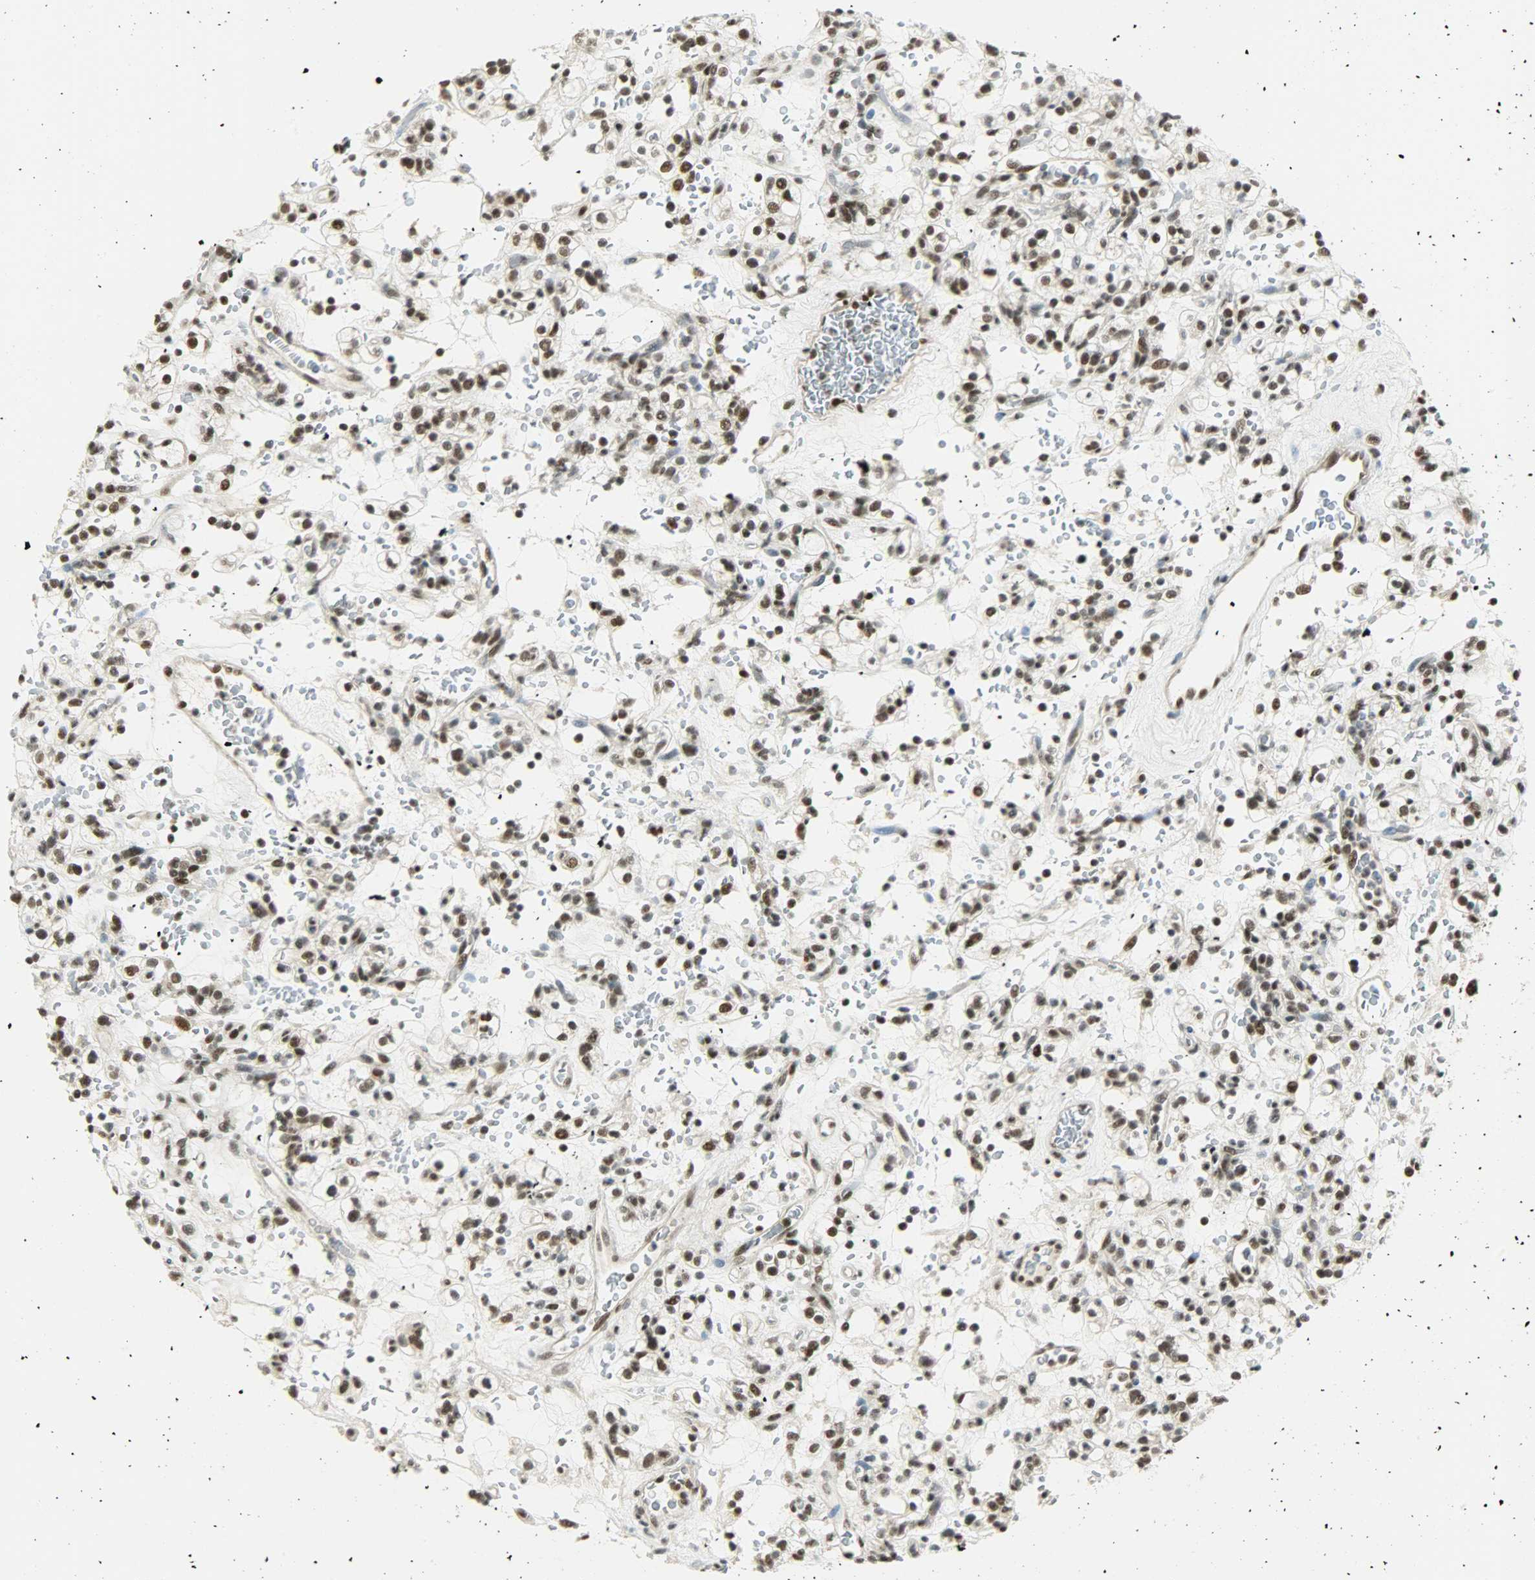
{"staining": {"intensity": "strong", "quantity": ">75%", "location": "nuclear"}, "tissue": "renal cancer", "cell_type": "Tumor cells", "image_type": "cancer", "snomed": [{"axis": "morphology", "description": "Normal tissue, NOS"}, {"axis": "morphology", "description": "Adenocarcinoma, NOS"}, {"axis": "topography", "description": "Kidney"}], "caption": "Brown immunohistochemical staining in human renal cancer (adenocarcinoma) demonstrates strong nuclear expression in approximately >75% of tumor cells. (DAB IHC with brightfield microscopy, high magnification).", "gene": "SUGP1", "patient": {"sex": "female", "age": 72}}